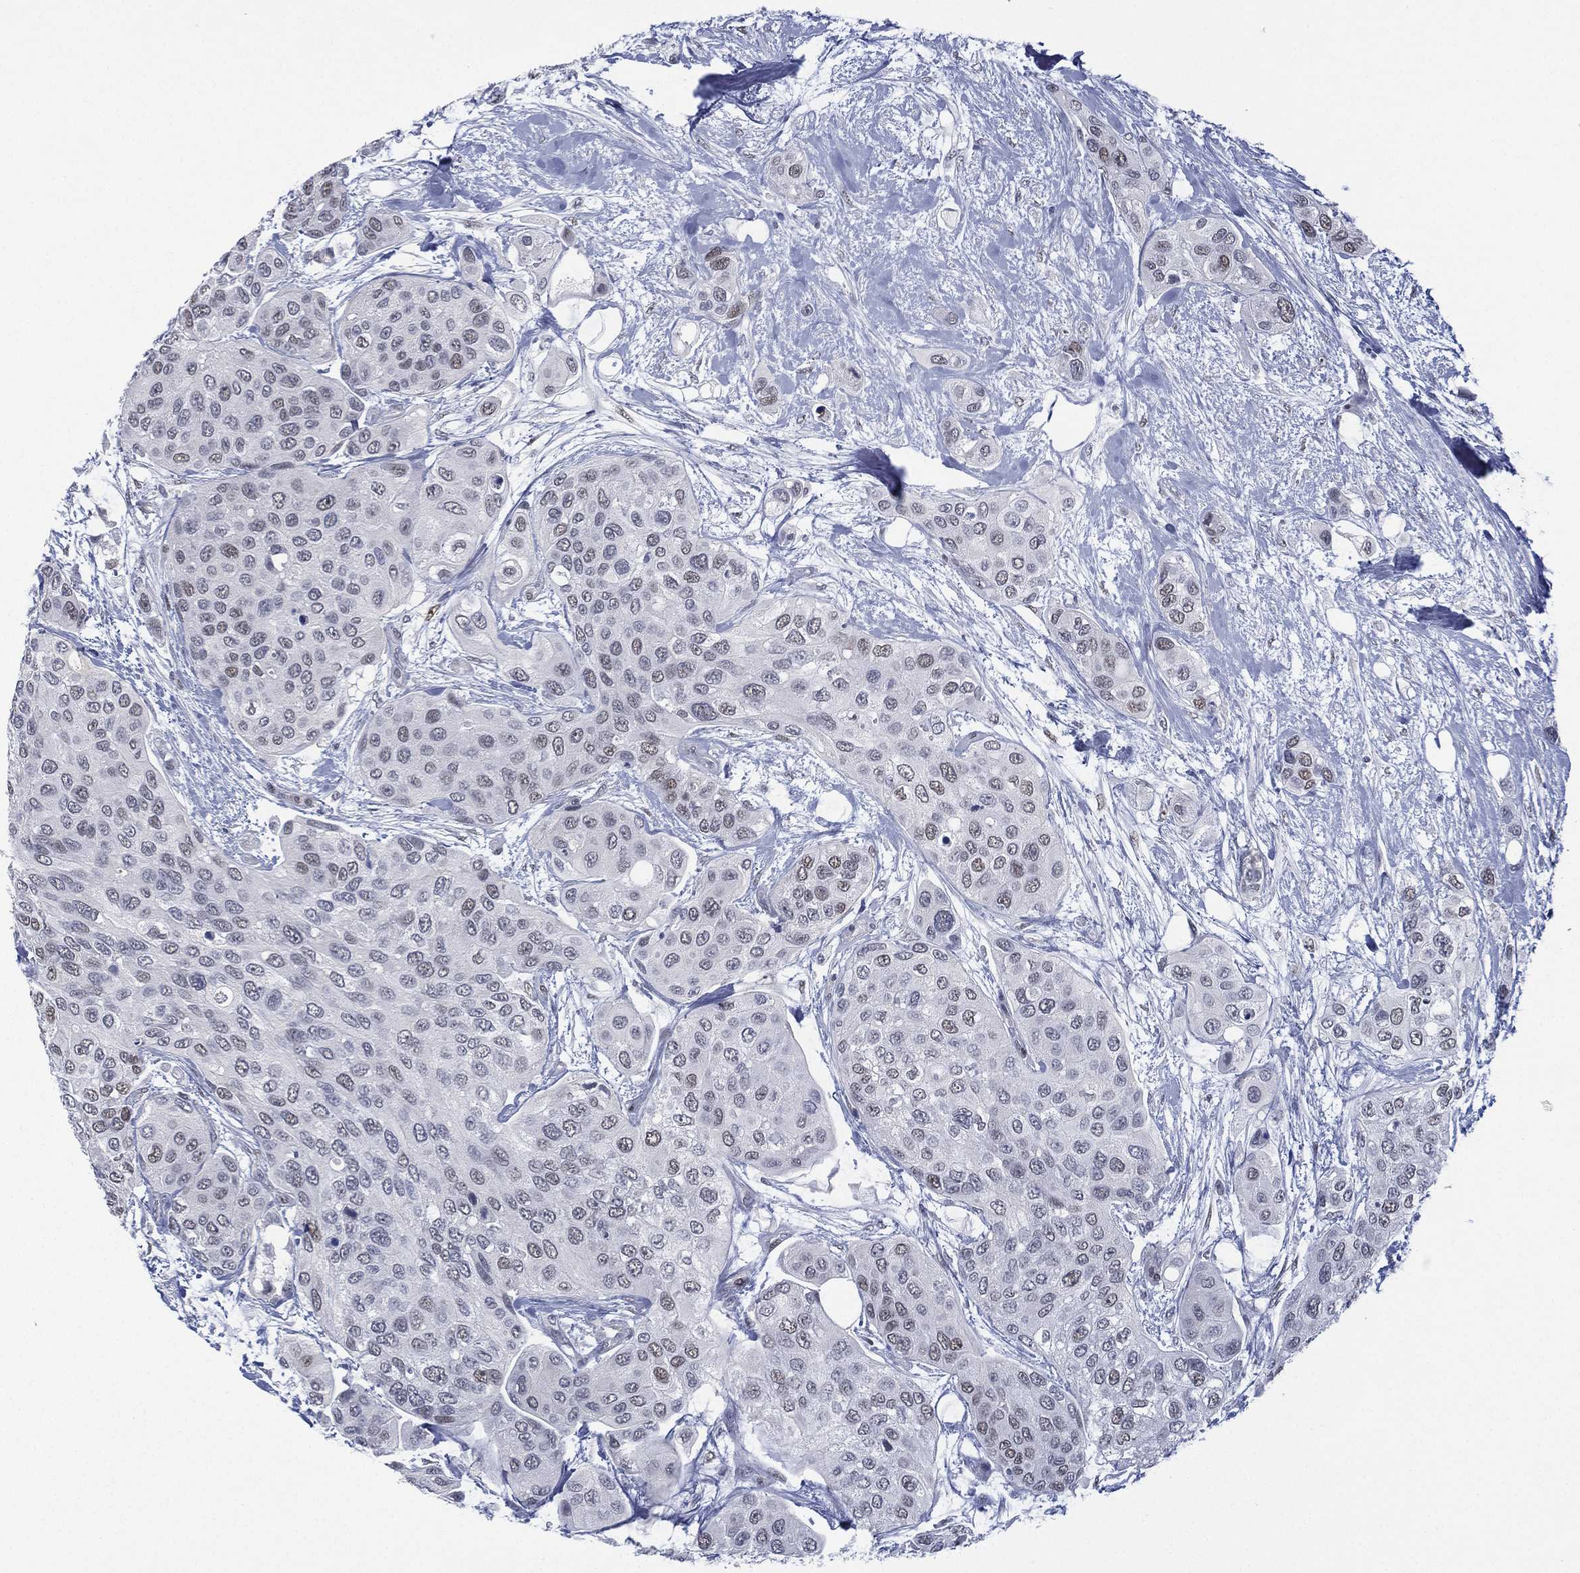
{"staining": {"intensity": "negative", "quantity": "none", "location": "none"}, "tissue": "urothelial cancer", "cell_type": "Tumor cells", "image_type": "cancer", "snomed": [{"axis": "morphology", "description": "Urothelial carcinoma, High grade"}, {"axis": "topography", "description": "Urinary bladder"}], "caption": "Immunohistochemical staining of human high-grade urothelial carcinoma shows no significant positivity in tumor cells. Brightfield microscopy of immunohistochemistry stained with DAB (brown) and hematoxylin (blue), captured at high magnification.", "gene": "ZNF711", "patient": {"sex": "male", "age": 77}}